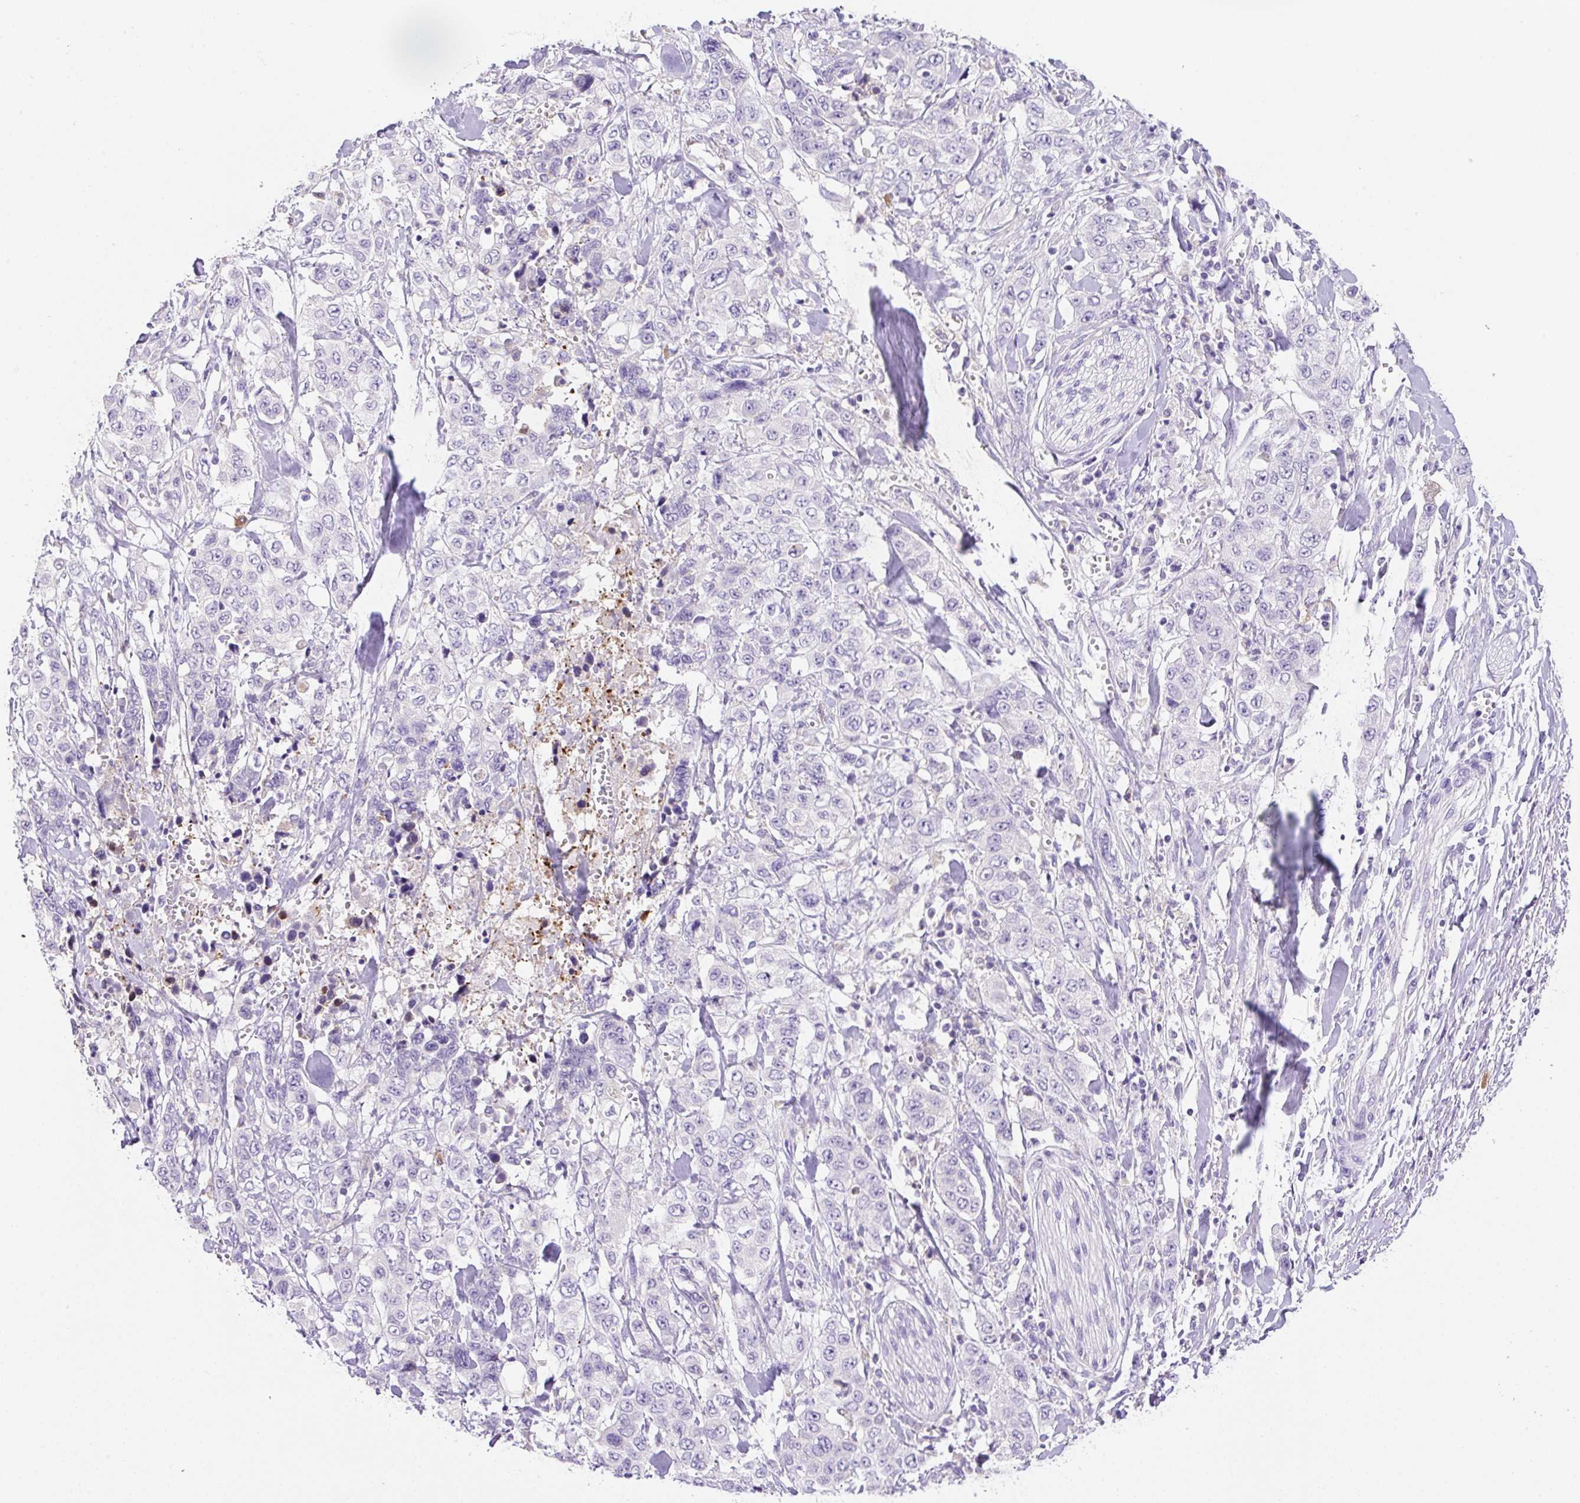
{"staining": {"intensity": "negative", "quantity": "none", "location": "none"}, "tissue": "stomach cancer", "cell_type": "Tumor cells", "image_type": "cancer", "snomed": [{"axis": "morphology", "description": "Adenocarcinoma, NOS"}, {"axis": "topography", "description": "Stomach, upper"}], "caption": "There is no significant positivity in tumor cells of stomach cancer.", "gene": "NDST3", "patient": {"sex": "male", "age": 62}}